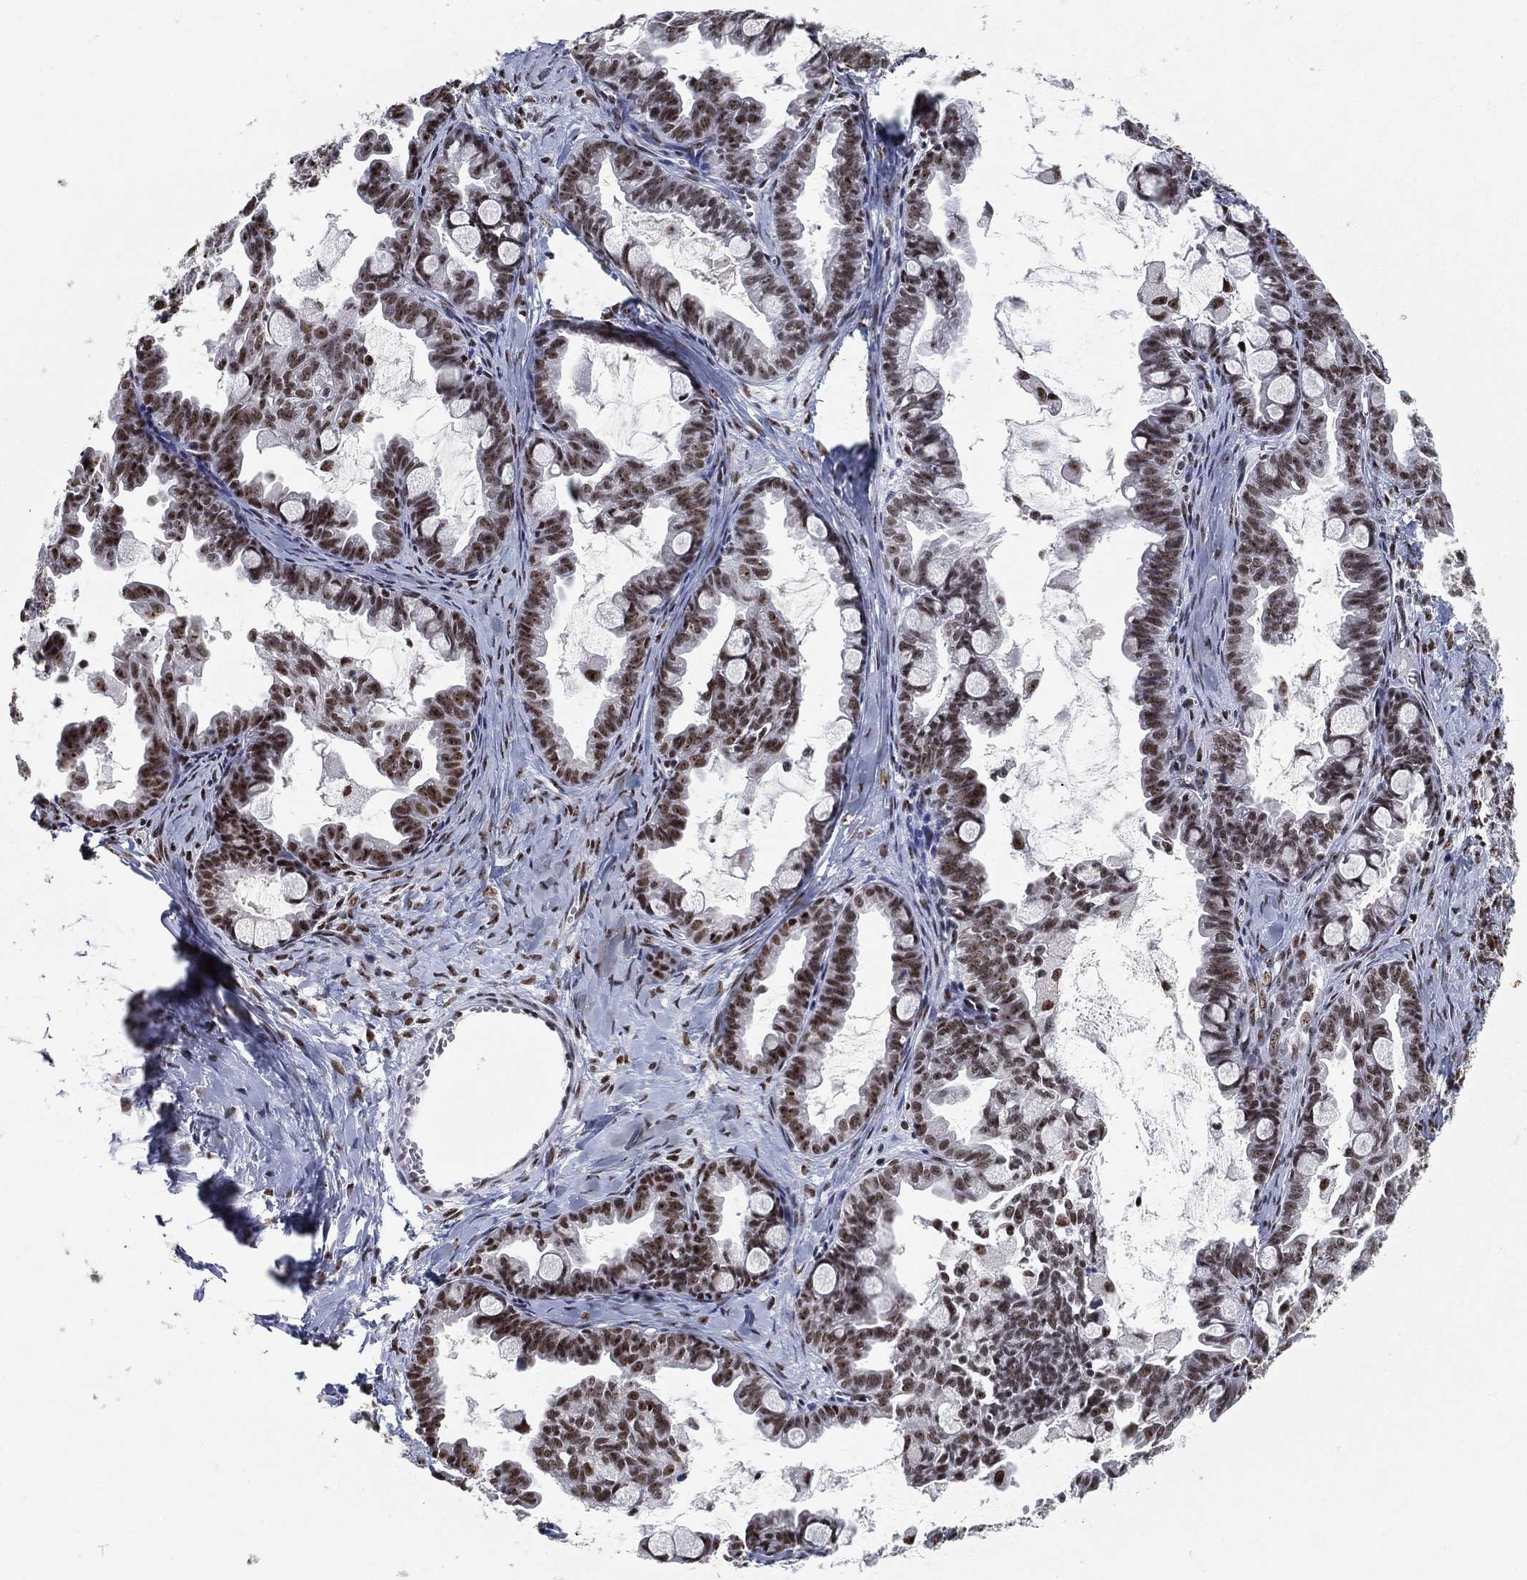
{"staining": {"intensity": "moderate", "quantity": ">75%", "location": "nuclear"}, "tissue": "ovarian cancer", "cell_type": "Tumor cells", "image_type": "cancer", "snomed": [{"axis": "morphology", "description": "Cystadenocarcinoma, mucinous, NOS"}, {"axis": "topography", "description": "Ovary"}], "caption": "This is an image of IHC staining of mucinous cystadenocarcinoma (ovarian), which shows moderate positivity in the nuclear of tumor cells.", "gene": "DDX27", "patient": {"sex": "female", "age": 63}}